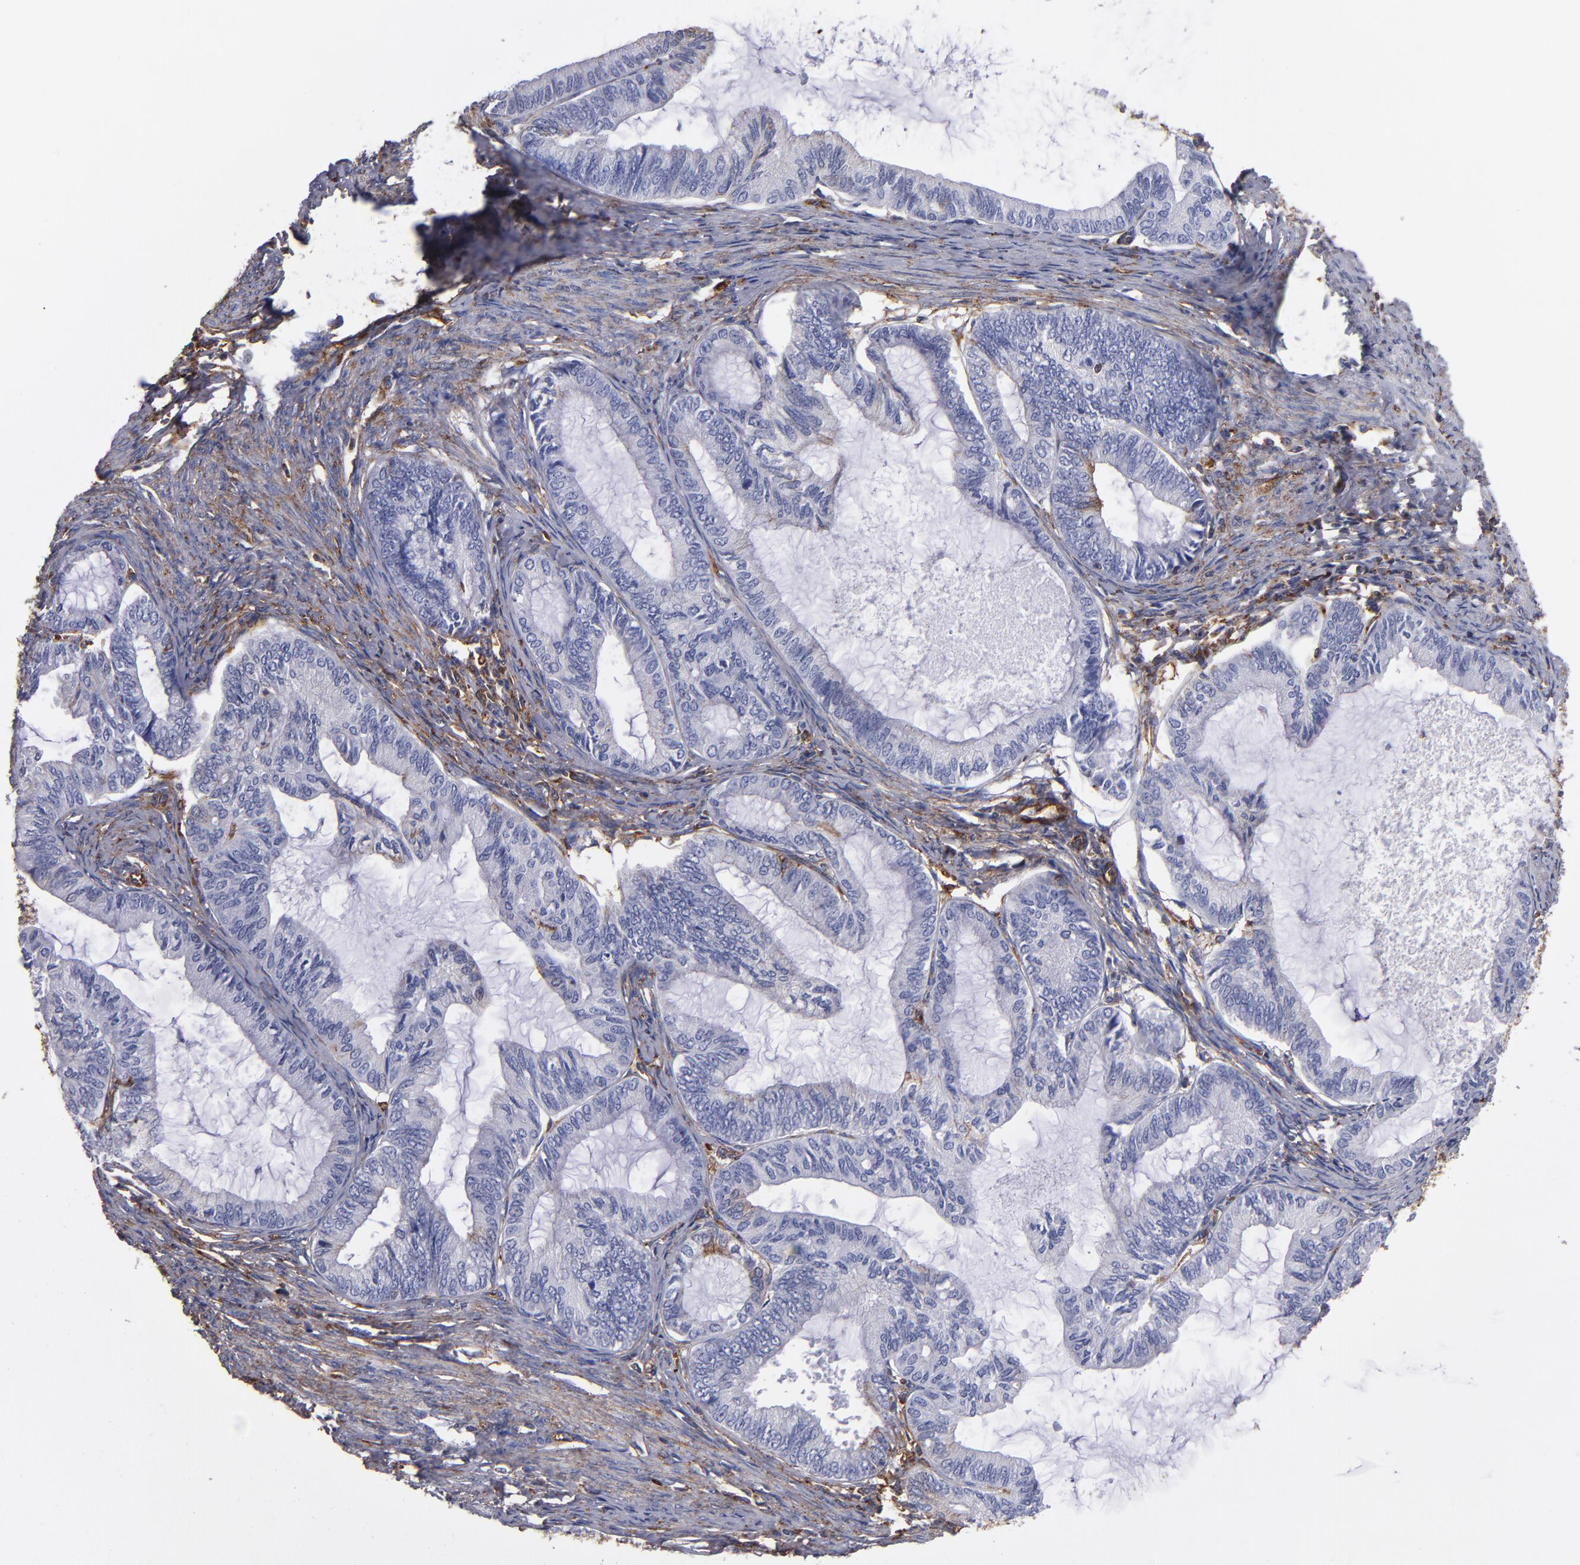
{"staining": {"intensity": "negative", "quantity": "none", "location": "none"}, "tissue": "endometrial cancer", "cell_type": "Tumor cells", "image_type": "cancer", "snomed": [{"axis": "morphology", "description": "Adenocarcinoma, NOS"}, {"axis": "topography", "description": "Endometrium"}], "caption": "Tumor cells show no significant protein expression in endometrial adenocarcinoma.", "gene": "MVP", "patient": {"sex": "female", "age": 86}}